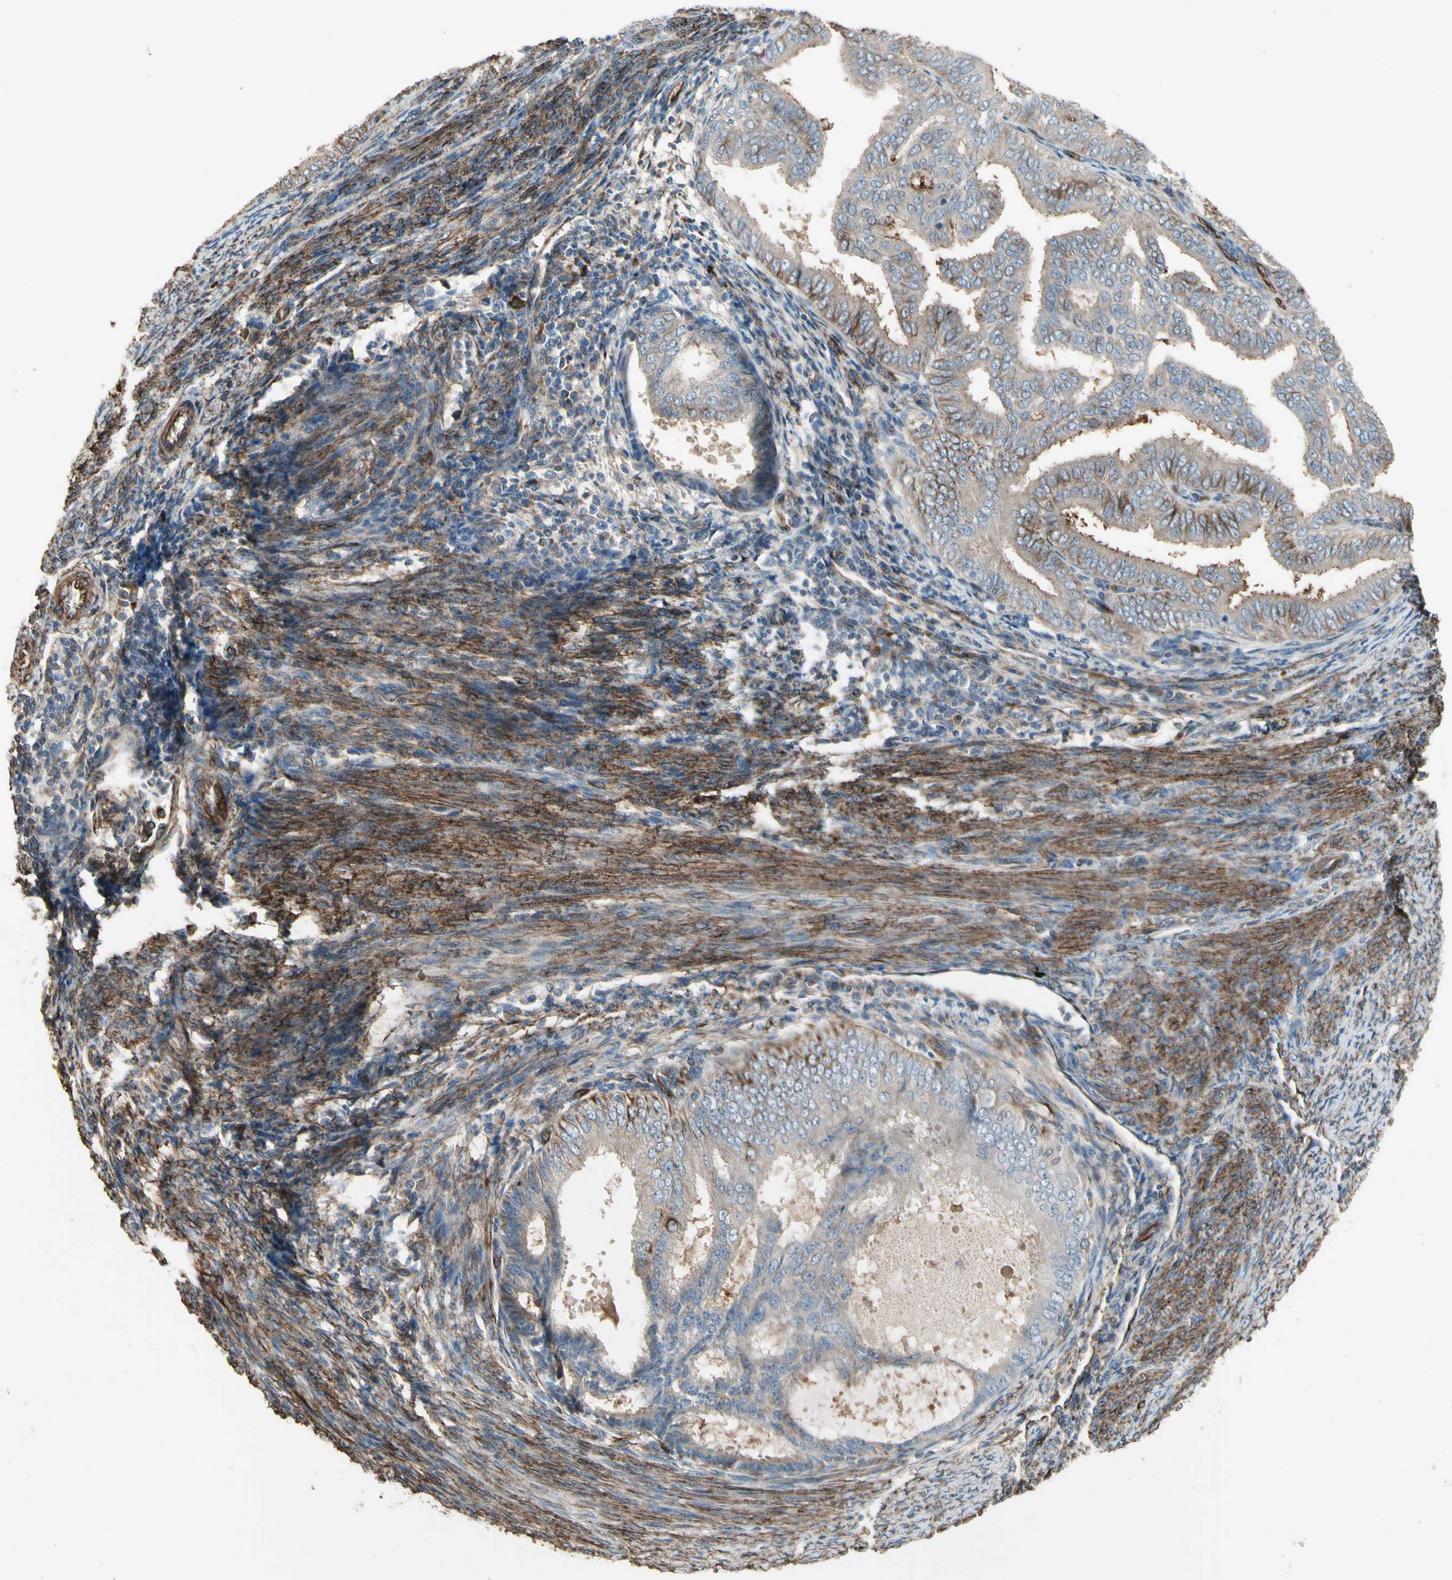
{"staining": {"intensity": "weak", "quantity": "25%-75%", "location": "cytoplasmic/membranous"}, "tissue": "endometrial cancer", "cell_type": "Tumor cells", "image_type": "cancer", "snomed": [{"axis": "morphology", "description": "Adenocarcinoma, NOS"}, {"axis": "topography", "description": "Endometrium"}], "caption": "Human endometrial cancer (adenocarcinoma) stained with a protein marker displays weak staining in tumor cells.", "gene": "TRAF2", "patient": {"sex": "female", "age": 58}}